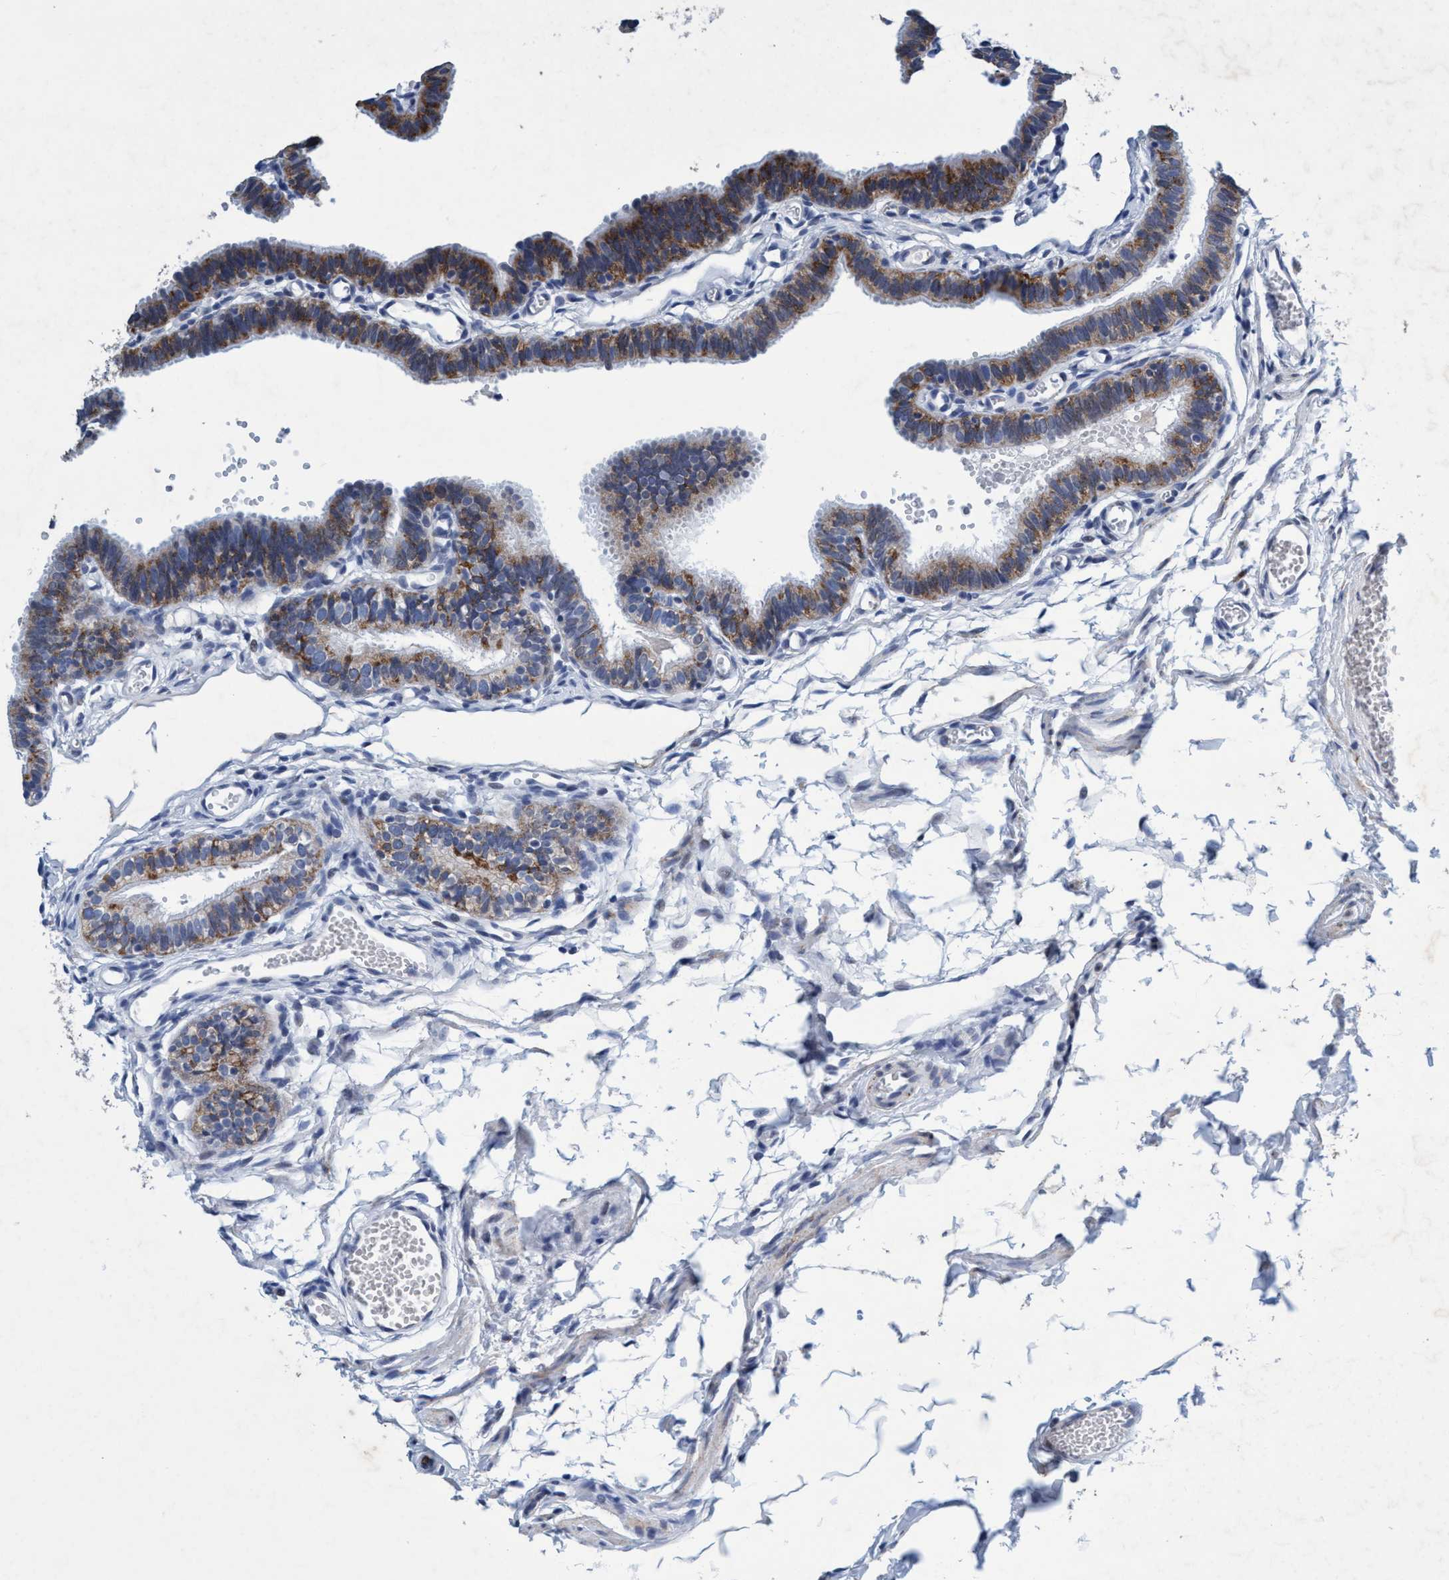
{"staining": {"intensity": "moderate", "quantity": "25%-75%", "location": "cytoplasmic/membranous"}, "tissue": "fallopian tube", "cell_type": "Glandular cells", "image_type": "normal", "snomed": [{"axis": "morphology", "description": "Normal tissue, NOS"}, {"axis": "topography", "description": "Fallopian tube"}, {"axis": "topography", "description": "Placenta"}], "caption": "Moderate cytoplasmic/membranous protein staining is present in about 25%-75% of glandular cells in fallopian tube.", "gene": "GRB14", "patient": {"sex": "female", "age": 34}}